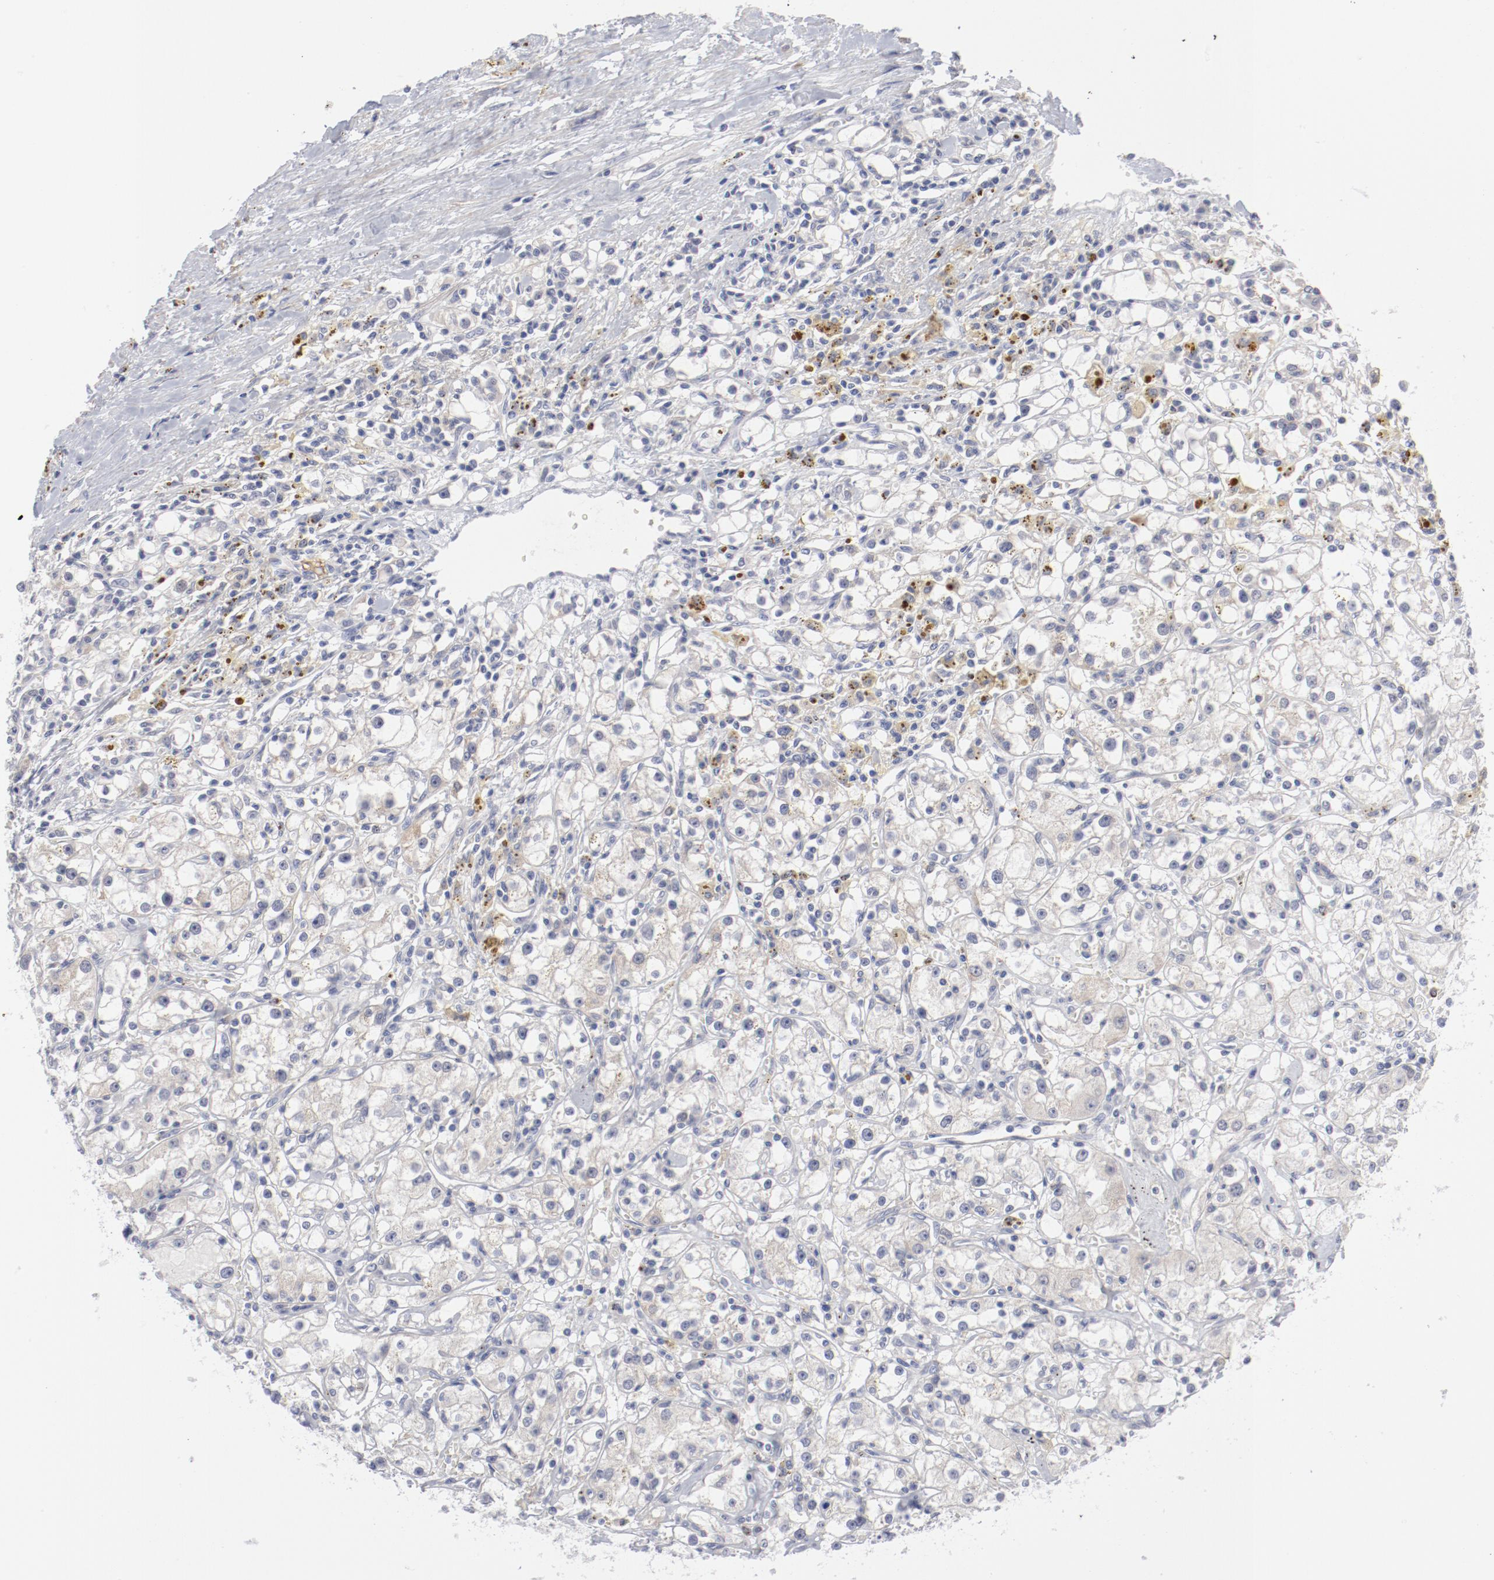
{"staining": {"intensity": "weak", "quantity": "<25%", "location": "cytoplasmic/membranous"}, "tissue": "renal cancer", "cell_type": "Tumor cells", "image_type": "cancer", "snomed": [{"axis": "morphology", "description": "Adenocarcinoma, NOS"}, {"axis": "topography", "description": "Kidney"}], "caption": "Histopathology image shows no protein staining in tumor cells of renal cancer (adenocarcinoma) tissue.", "gene": "SH3BGR", "patient": {"sex": "male", "age": 56}}